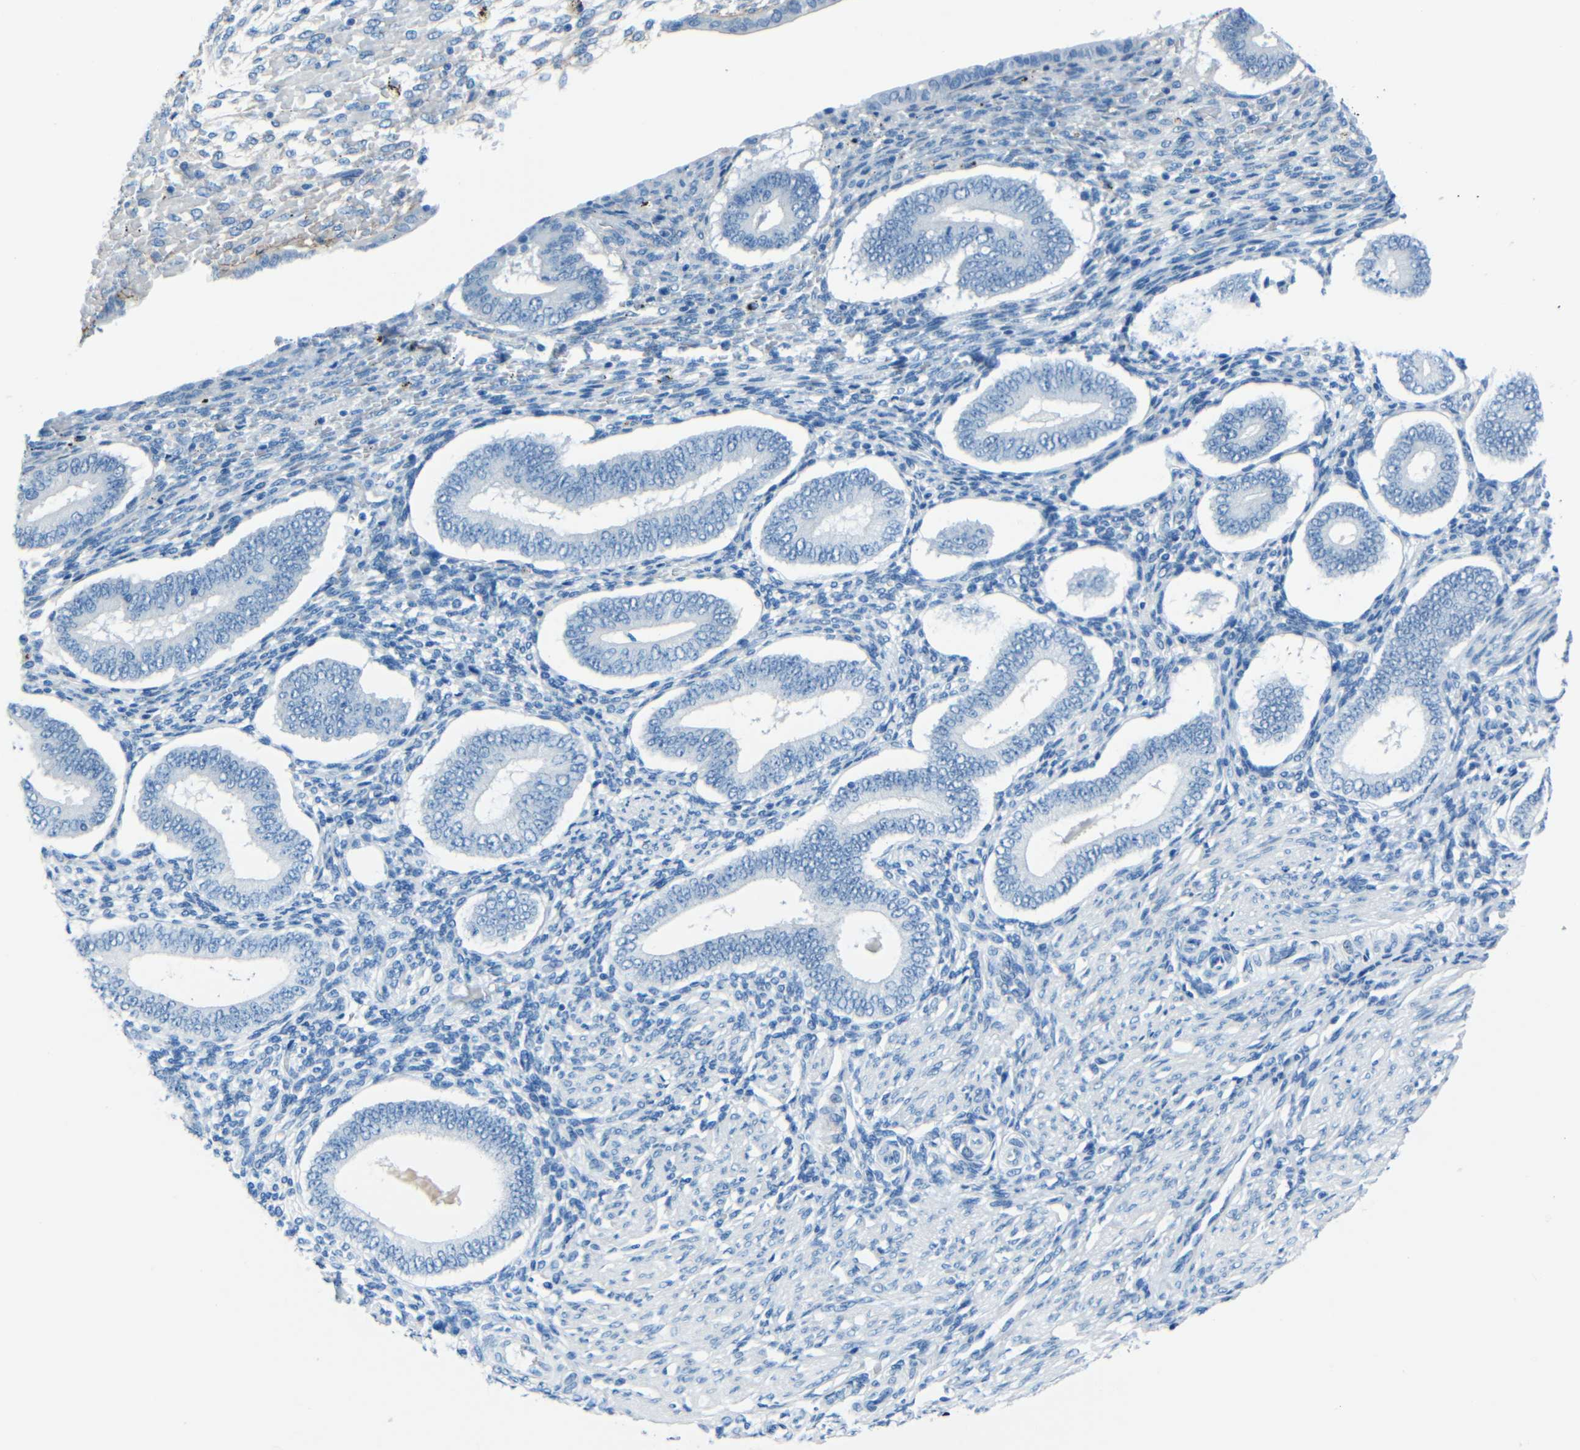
{"staining": {"intensity": "negative", "quantity": "none", "location": "none"}, "tissue": "endometrium", "cell_type": "Cells in endometrial stroma", "image_type": "normal", "snomed": [{"axis": "morphology", "description": "Normal tissue, NOS"}, {"axis": "topography", "description": "Endometrium"}], "caption": "Human endometrium stained for a protein using immunohistochemistry shows no expression in cells in endometrial stroma.", "gene": "FBN2", "patient": {"sex": "female", "age": 42}}